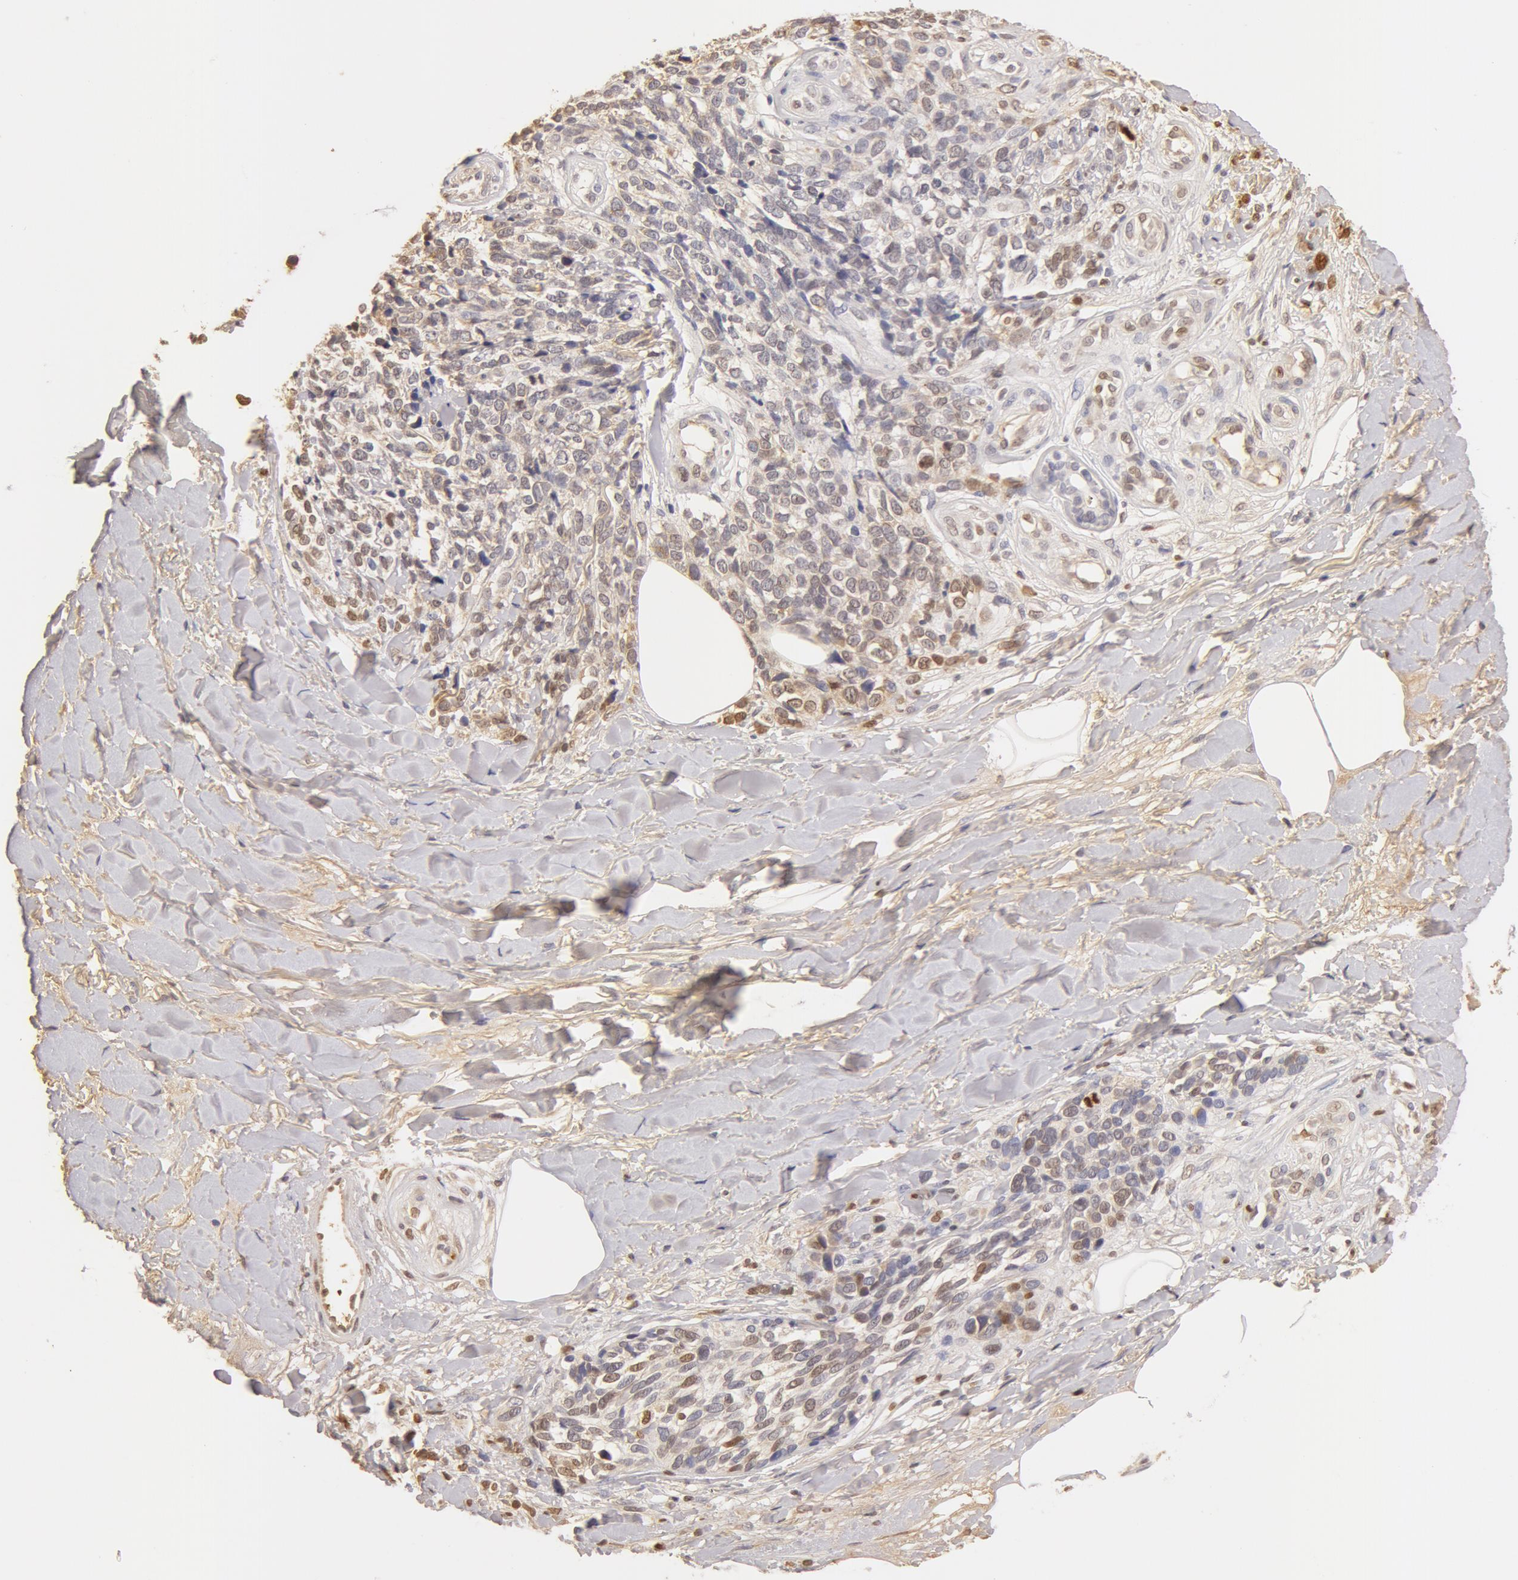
{"staining": {"intensity": "weak", "quantity": "<25%", "location": "nuclear"}, "tissue": "melanoma", "cell_type": "Tumor cells", "image_type": "cancer", "snomed": [{"axis": "morphology", "description": "Malignant melanoma, NOS"}, {"axis": "topography", "description": "Skin"}], "caption": "Protein analysis of malignant melanoma demonstrates no significant positivity in tumor cells. (DAB immunohistochemistry (IHC) with hematoxylin counter stain).", "gene": "TF", "patient": {"sex": "female", "age": 85}}